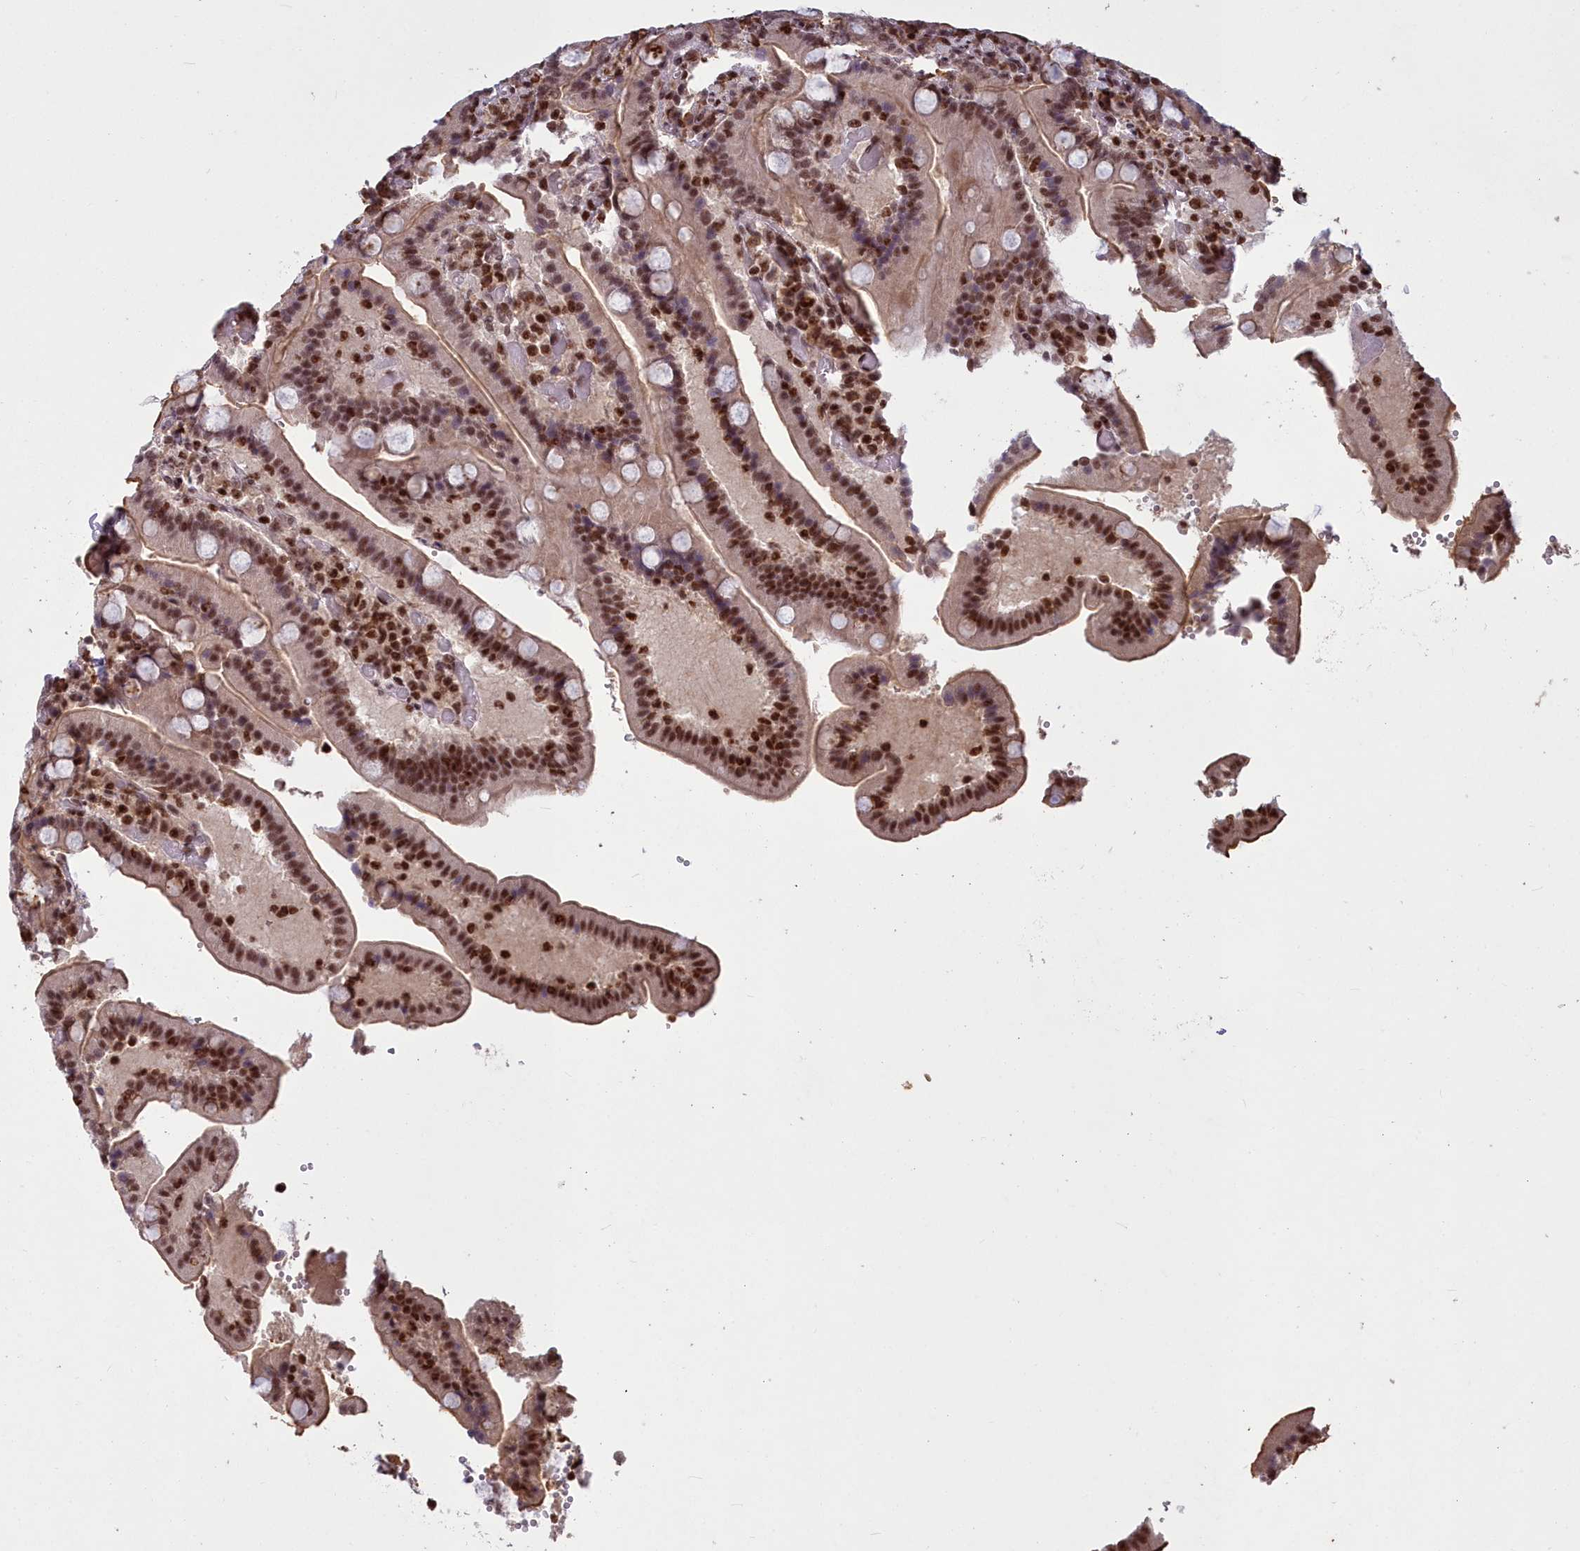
{"staining": {"intensity": "strong", "quantity": ">75%", "location": "nuclear"}, "tissue": "duodenum", "cell_type": "Glandular cells", "image_type": "normal", "snomed": [{"axis": "morphology", "description": "Normal tissue, NOS"}, {"axis": "topography", "description": "Duodenum"}], "caption": "High-power microscopy captured an immunohistochemistry (IHC) micrograph of unremarkable duodenum, revealing strong nuclear positivity in approximately >75% of glandular cells.", "gene": "GMEB1", "patient": {"sex": "female", "age": 62}}